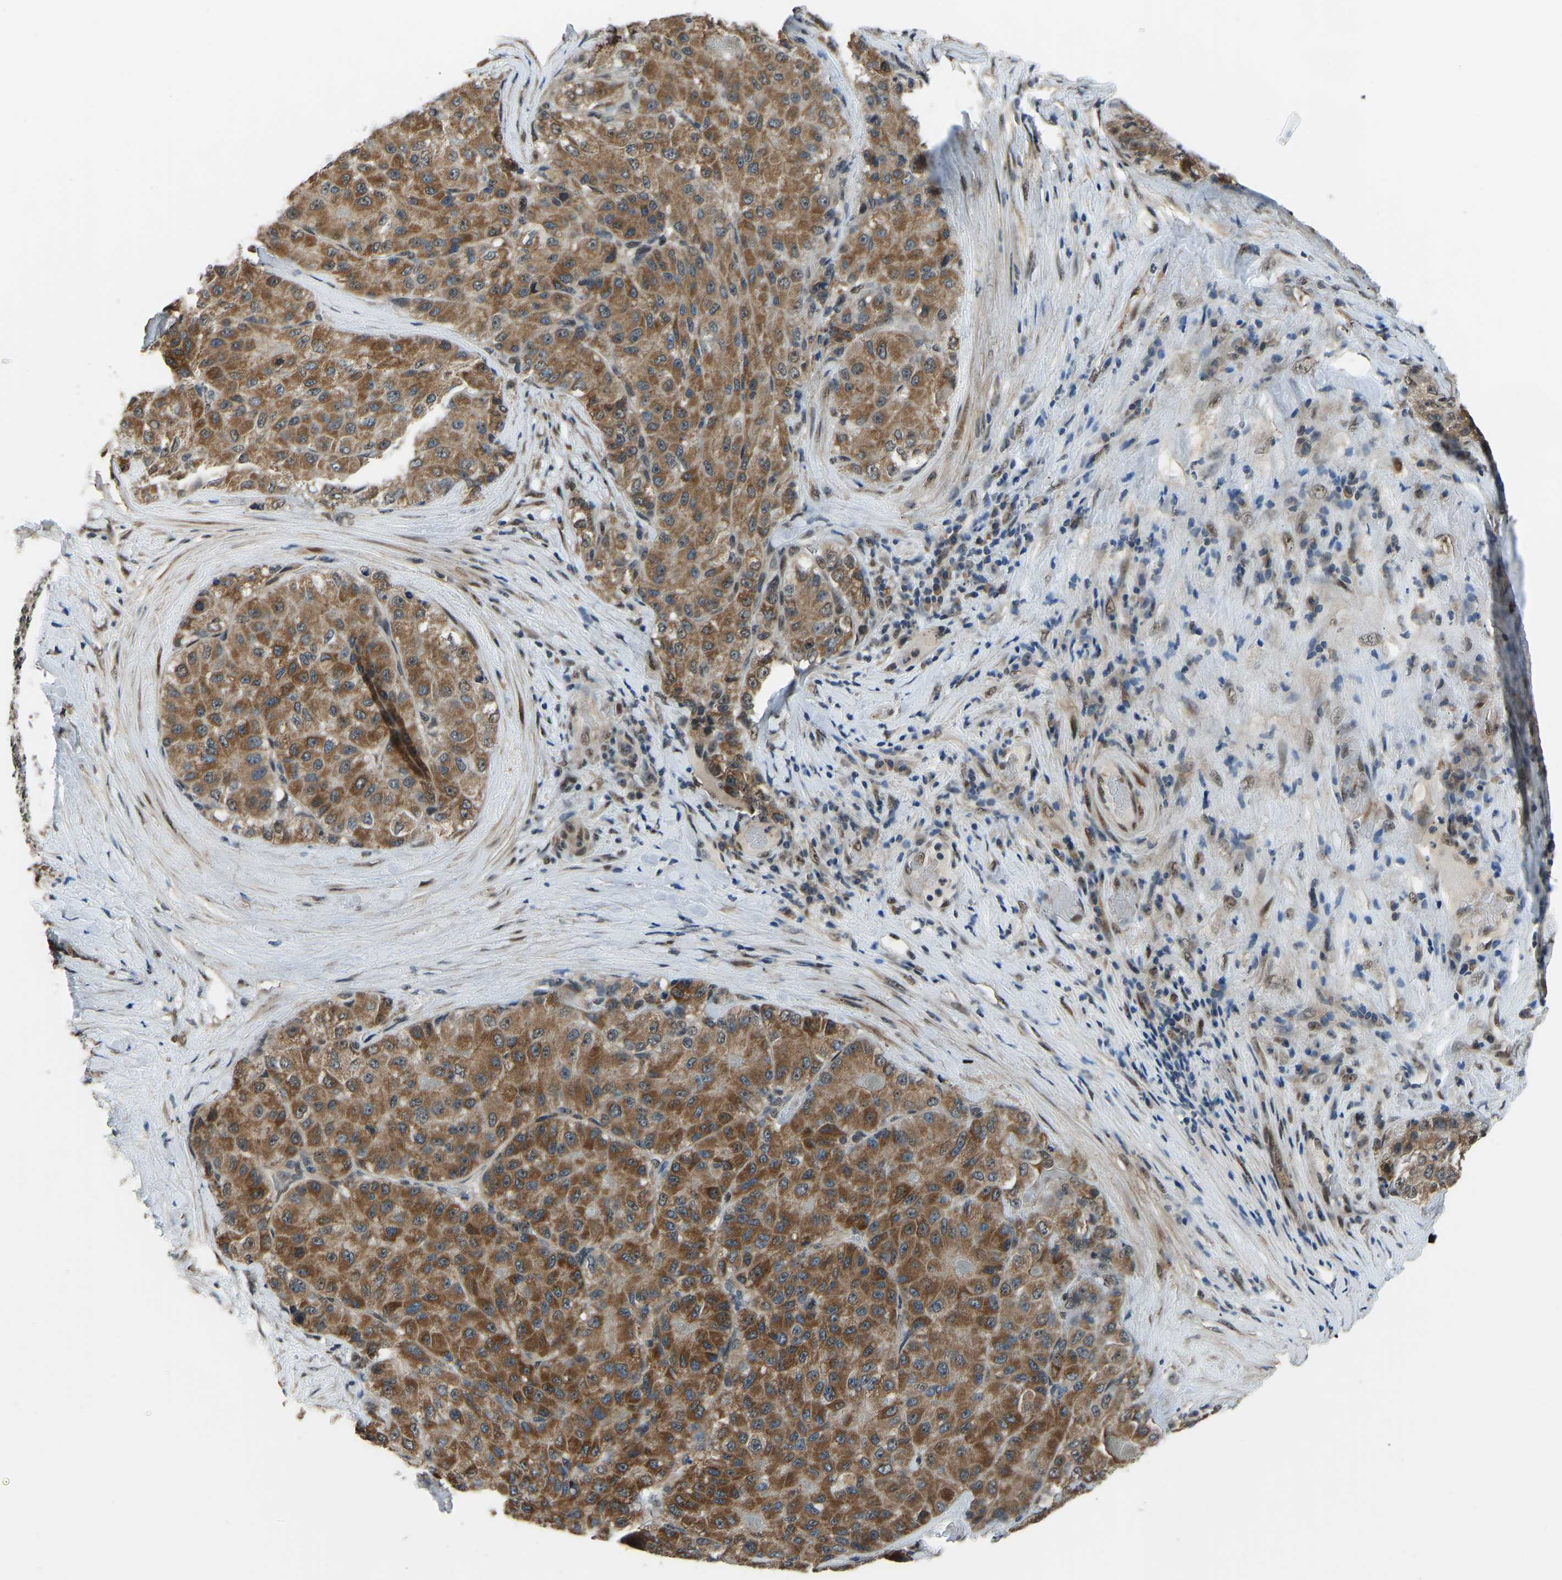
{"staining": {"intensity": "strong", "quantity": ">75%", "location": "cytoplasmic/membranous"}, "tissue": "liver cancer", "cell_type": "Tumor cells", "image_type": "cancer", "snomed": [{"axis": "morphology", "description": "Carcinoma, Hepatocellular, NOS"}, {"axis": "topography", "description": "Liver"}], "caption": "DAB immunohistochemical staining of human liver cancer displays strong cytoplasmic/membranous protein positivity in approximately >75% of tumor cells.", "gene": "FOS", "patient": {"sex": "male", "age": 80}}